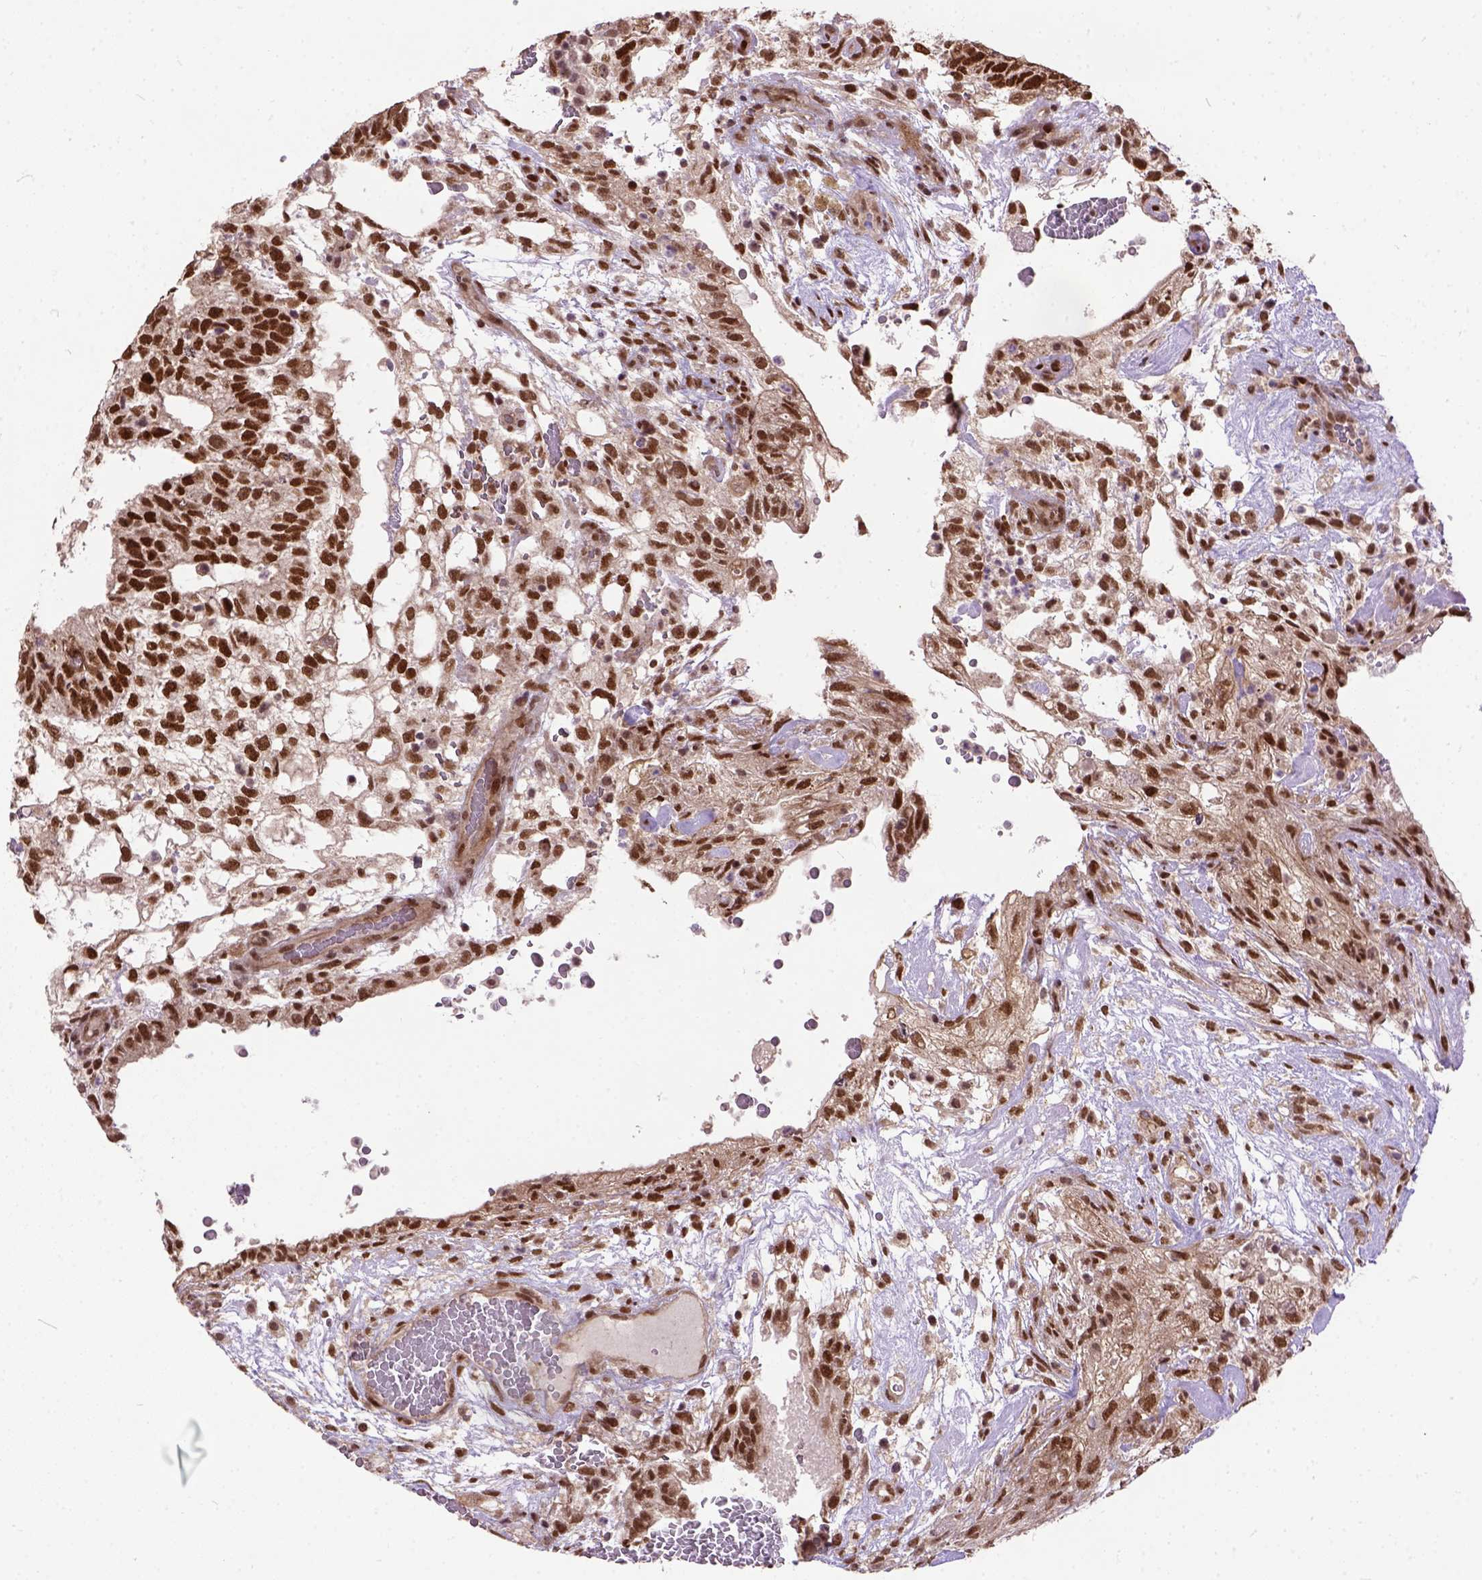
{"staining": {"intensity": "strong", "quantity": ">75%", "location": "nuclear"}, "tissue": "testis cancer", "cell_type": "Tumor cells", "image_type": "cancer", "snomed": [{"axis": "morphology", "description": "Normal tissue, NOS"}, {"axis": "morphology", "description": "Carcinoma, Embryonal, NOS"}, {"axis": "topography", "description": "Testis"}], "caption": "Embryonal carcinoma (testis) stained for a protein exhibits strong nuclear positivity in tumor cells. Using DAB (3,3'-diaminobenzidine) (brown) and hematoxylin (blue) stains, captured at high magnification using brightfield microscopy.", "gene": "ZNF630", "patient": {"sex": "male", "age": 32}}